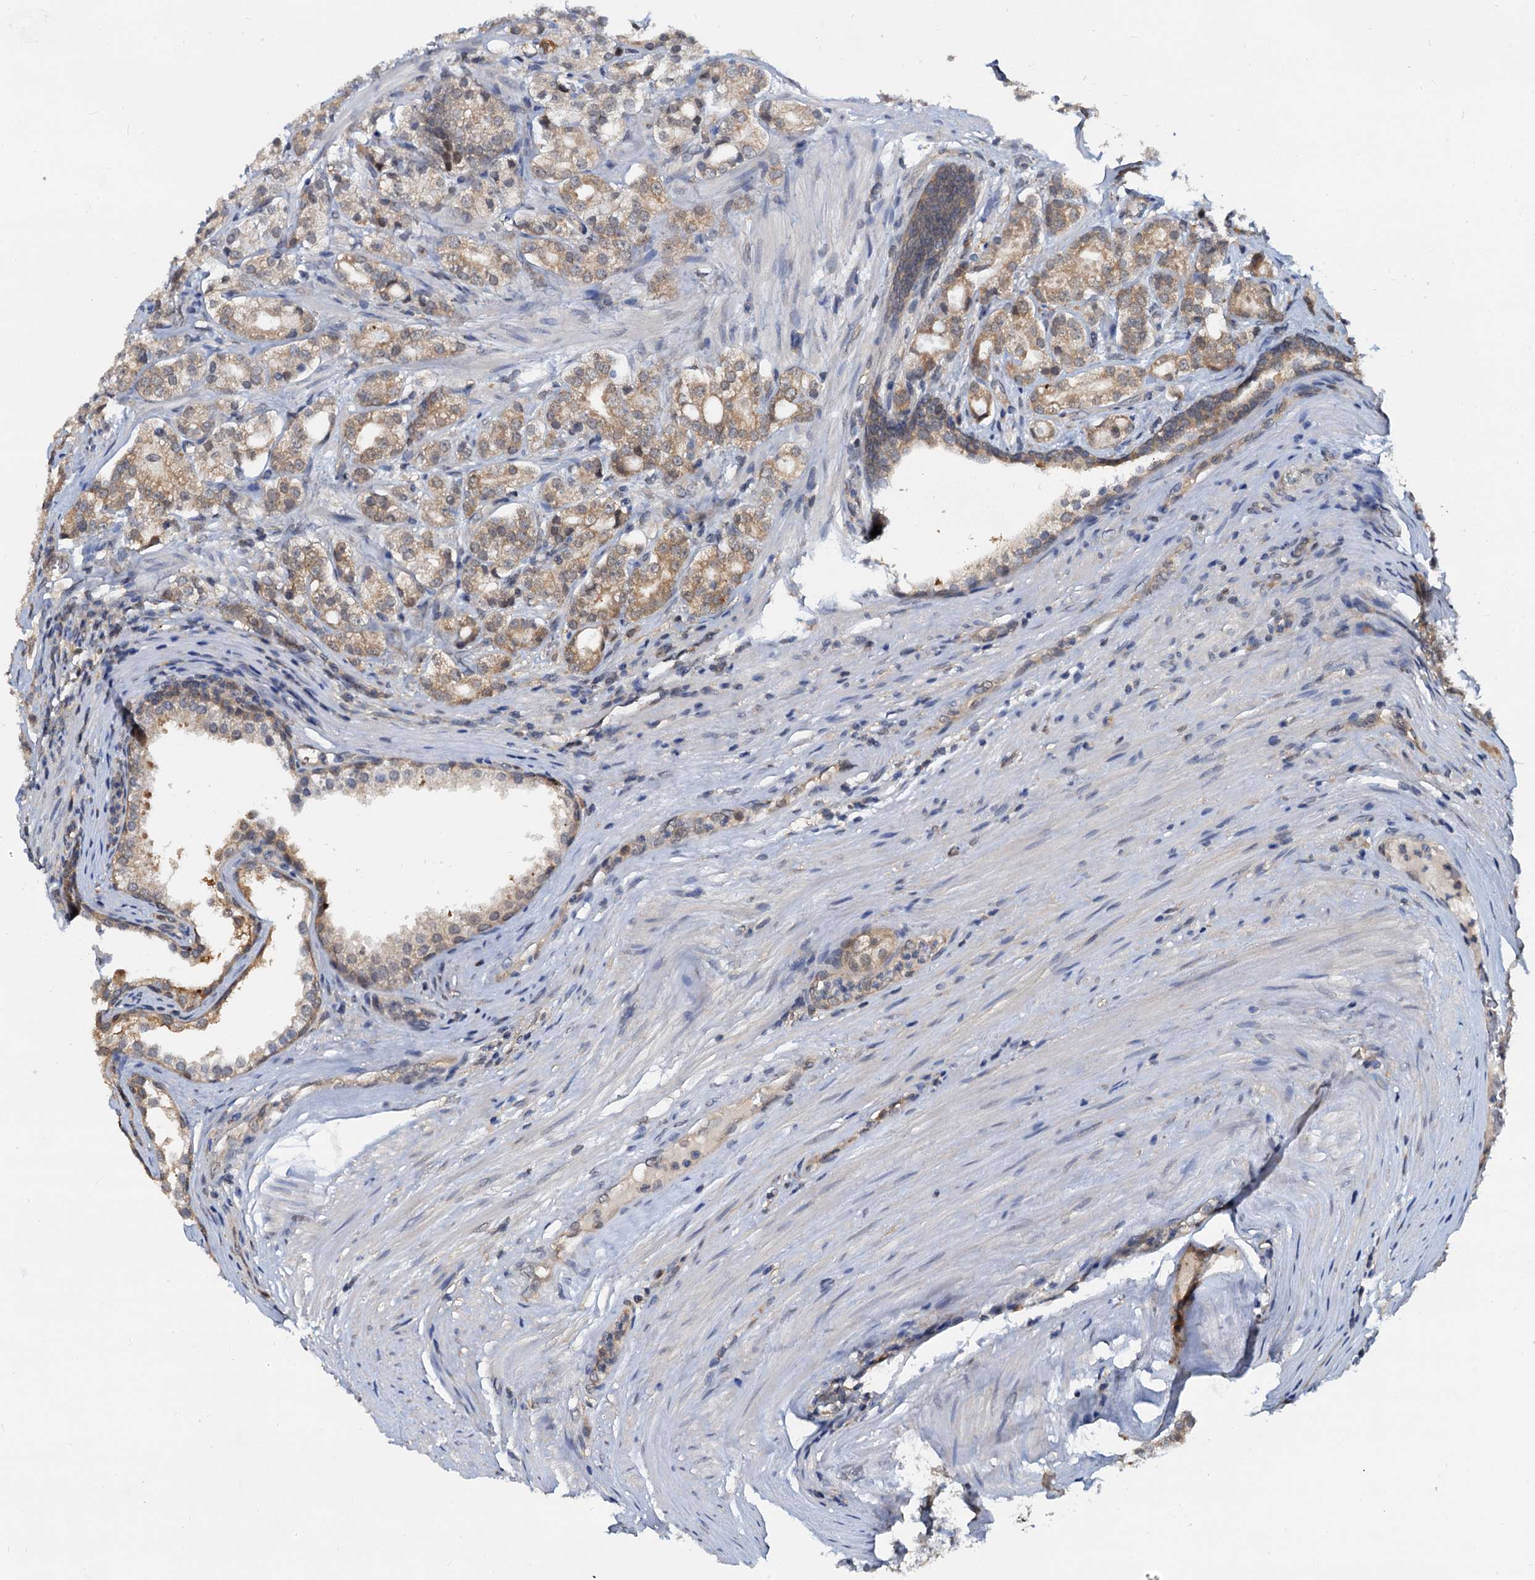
{"staining": {"intensity": "moderate", "quantity": "25%-75%", "location": "cytoplasmic/membranous"}, "tissue": "prostate cancer", "cell_type": "Tumor cells", "image_type": "cancer", "snomed": [{"axis": "morphology", "description": "Adenocarcinoma, High grade"}, {"axis": "topography", "description": "Prostate"}], "caption": "Moderate cytoplasmic/membranous expression for a protein is seen in approximately 25%-75% of tumor cells of prostate cancer using immunohistochemistry (IHC).", "gene": "PTGES3", "patient": {"sex": "male", "age": 69}}